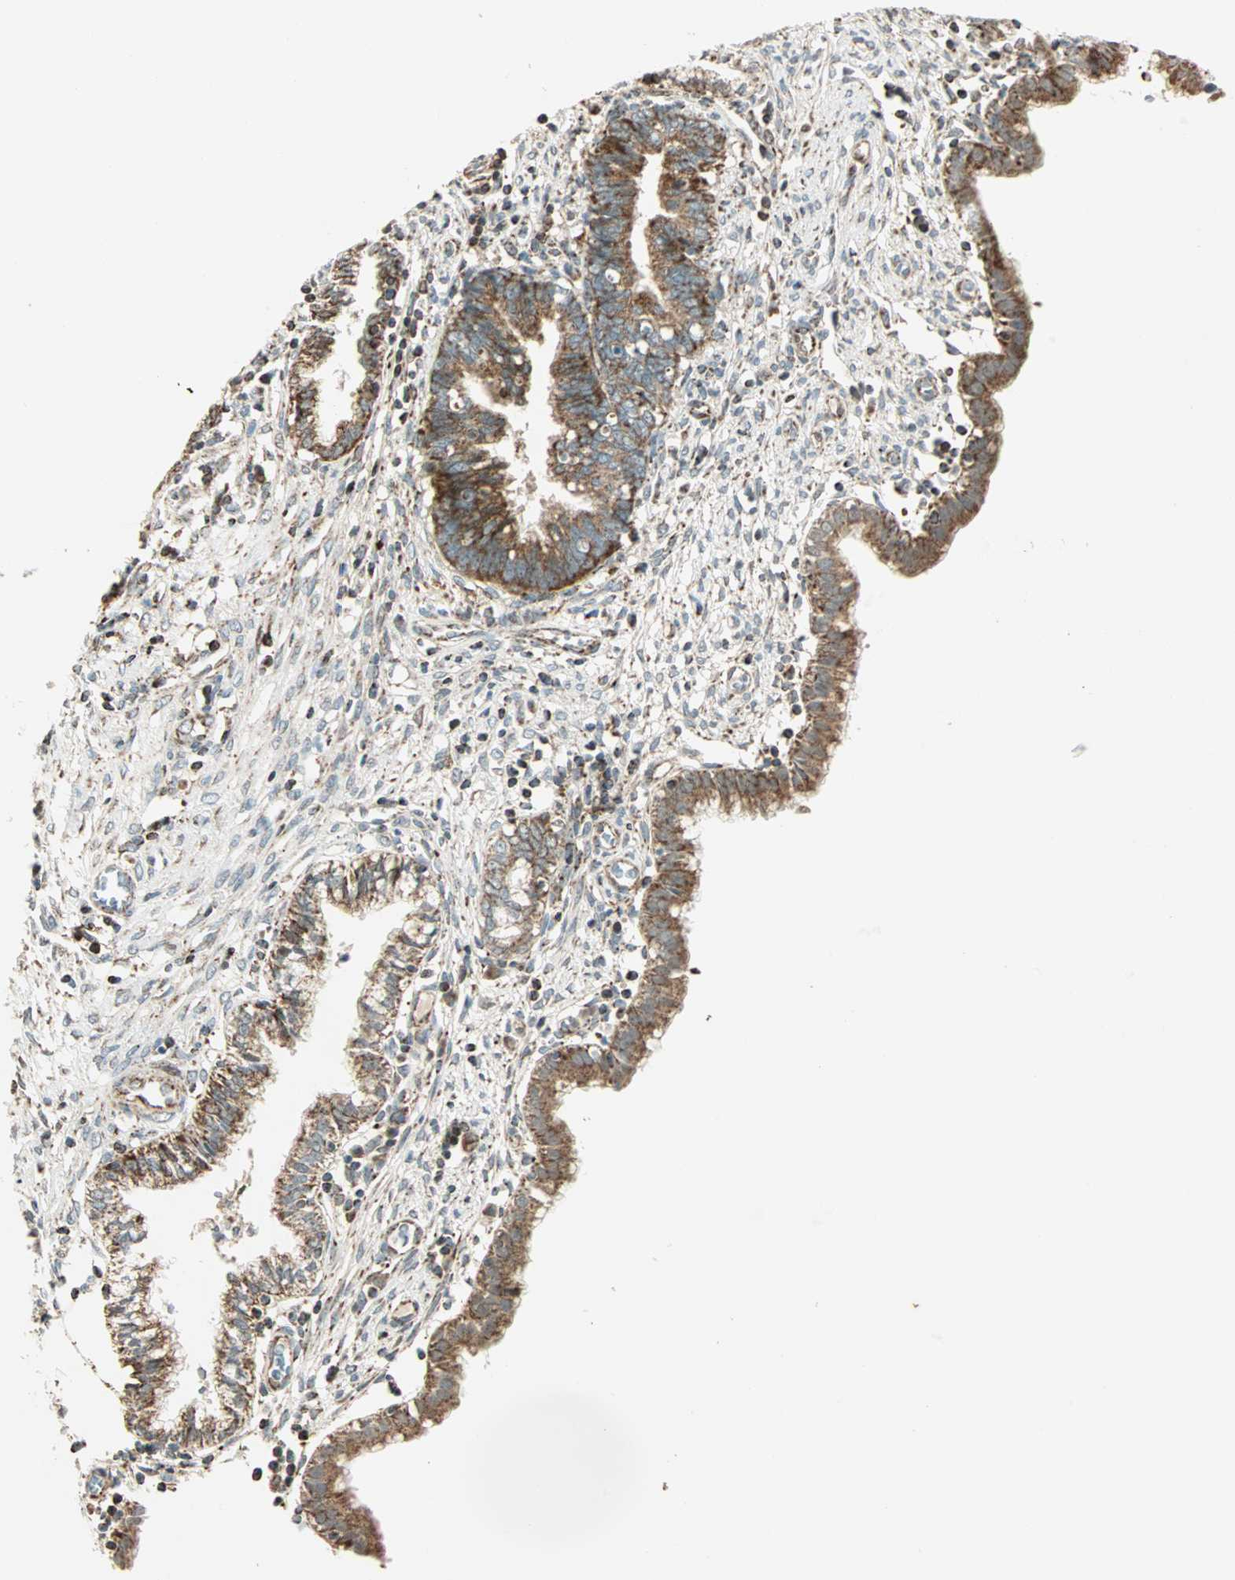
{"staining": {"intensity": "weak", "quantity": "25%-75%", "location": "cytoplasmic/membranous"}, "tissue": "cervical cancer", "cell_type": "Tumor cells", "image_type": "cancer", "snomed": [{"axis": "morphology", "description": "Adenocarcinoma, NOS"}, {"axis": "topography", "description": "Cervix"}], "caption": "Immunohistochemical staining of human cervical adenocarcinoma exhibits low levels of weak cytoplasmic/membranous positivity in about 25%-75% of tumor cells.", "gene": "SPRY4", "patient": {"sex": "female", "age": 44}}